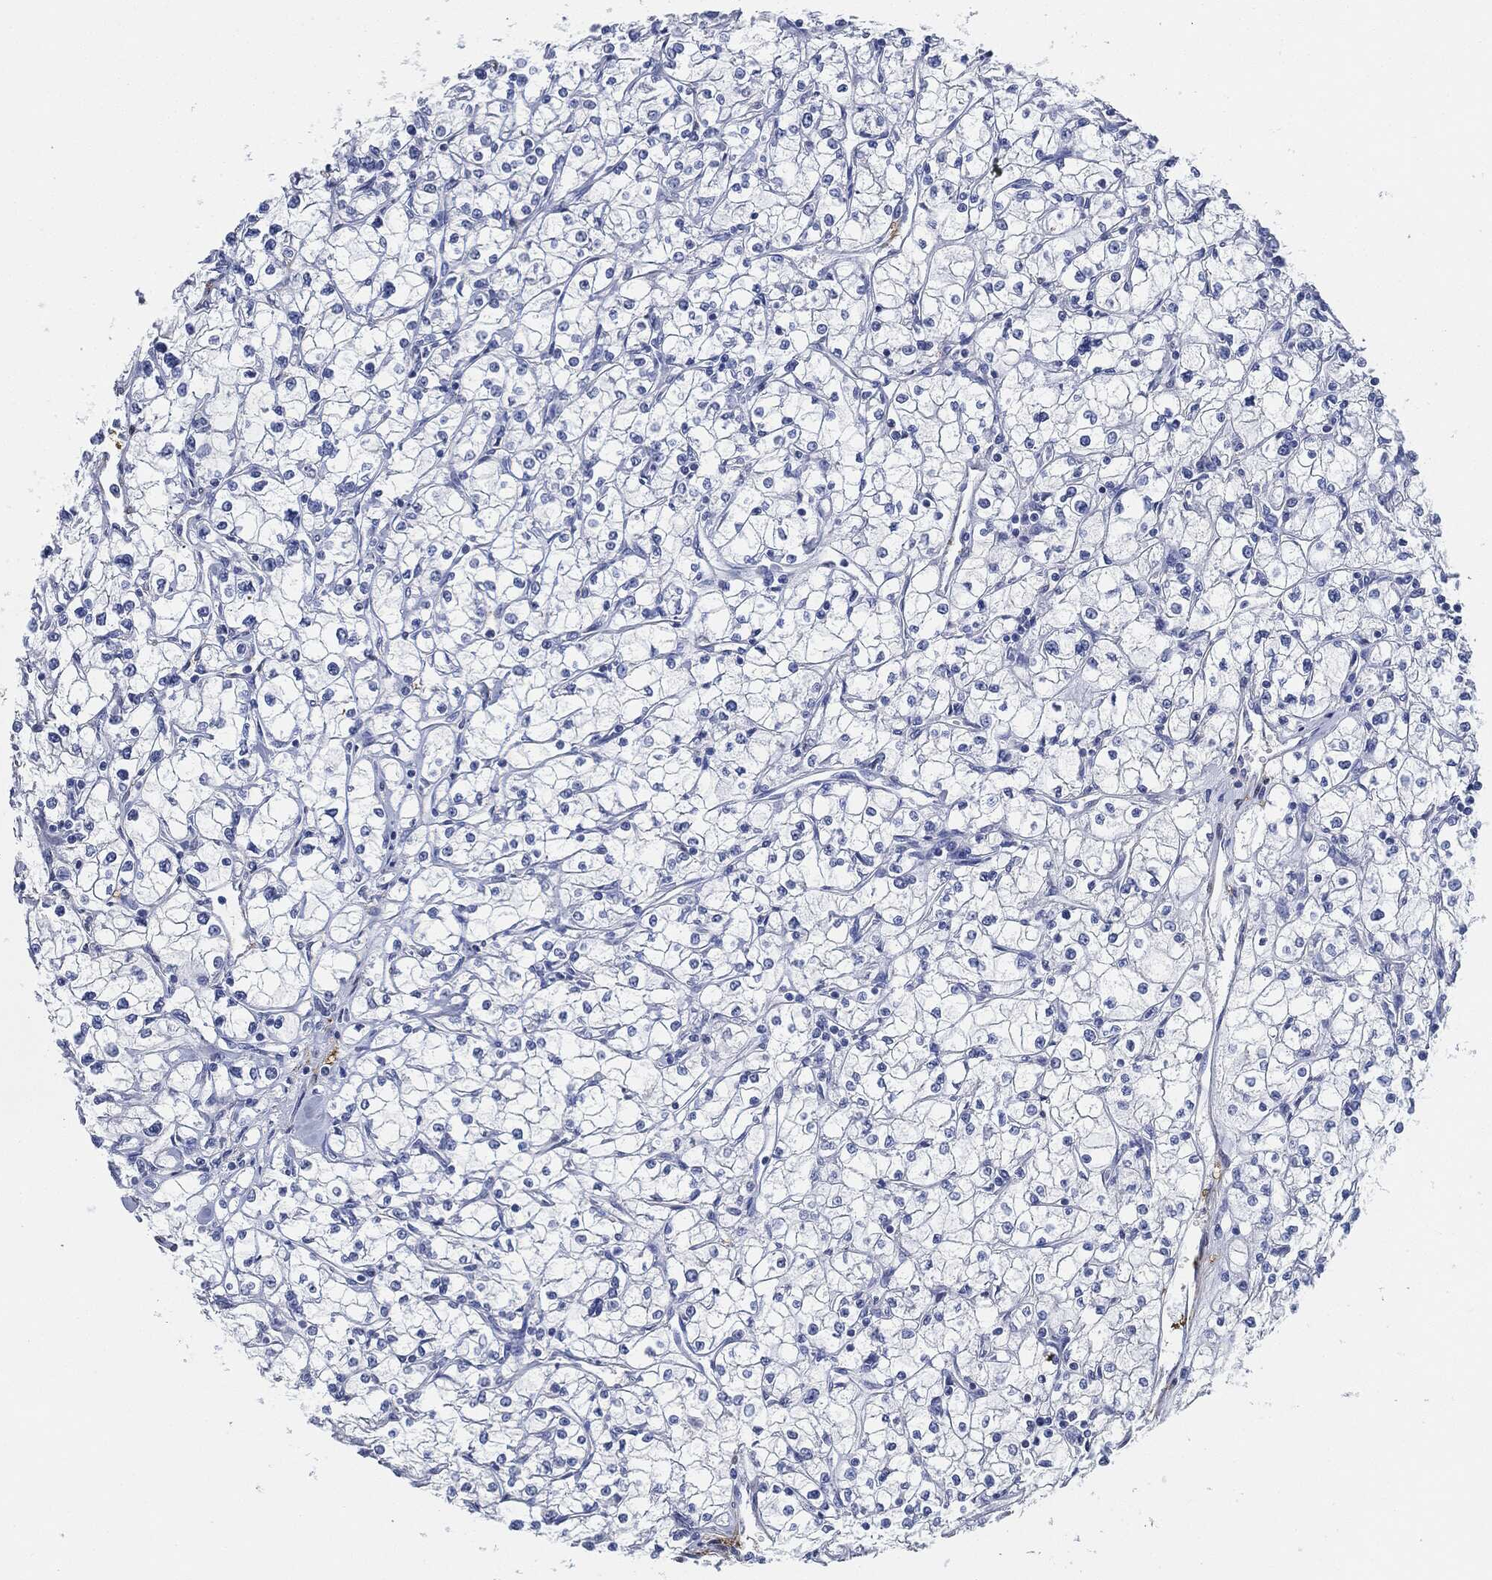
{"staining": {"intensity": "negative", "quantity": "none", "location": "none"}, "tissue": "renal cancer", "cell_type": "Tumor cells", "image_type": "cancer", "snomed": [{"axis": "morphology", "description": "Adenocarcinoma, NOS"}, {"axis": "topography", "description": "Kidney"}], "caption": "The histopathology image displays no staining of tumor cells in renal cancer.", "gene": "TAGLN", "patient": {"sex": "male", "age": 67}}